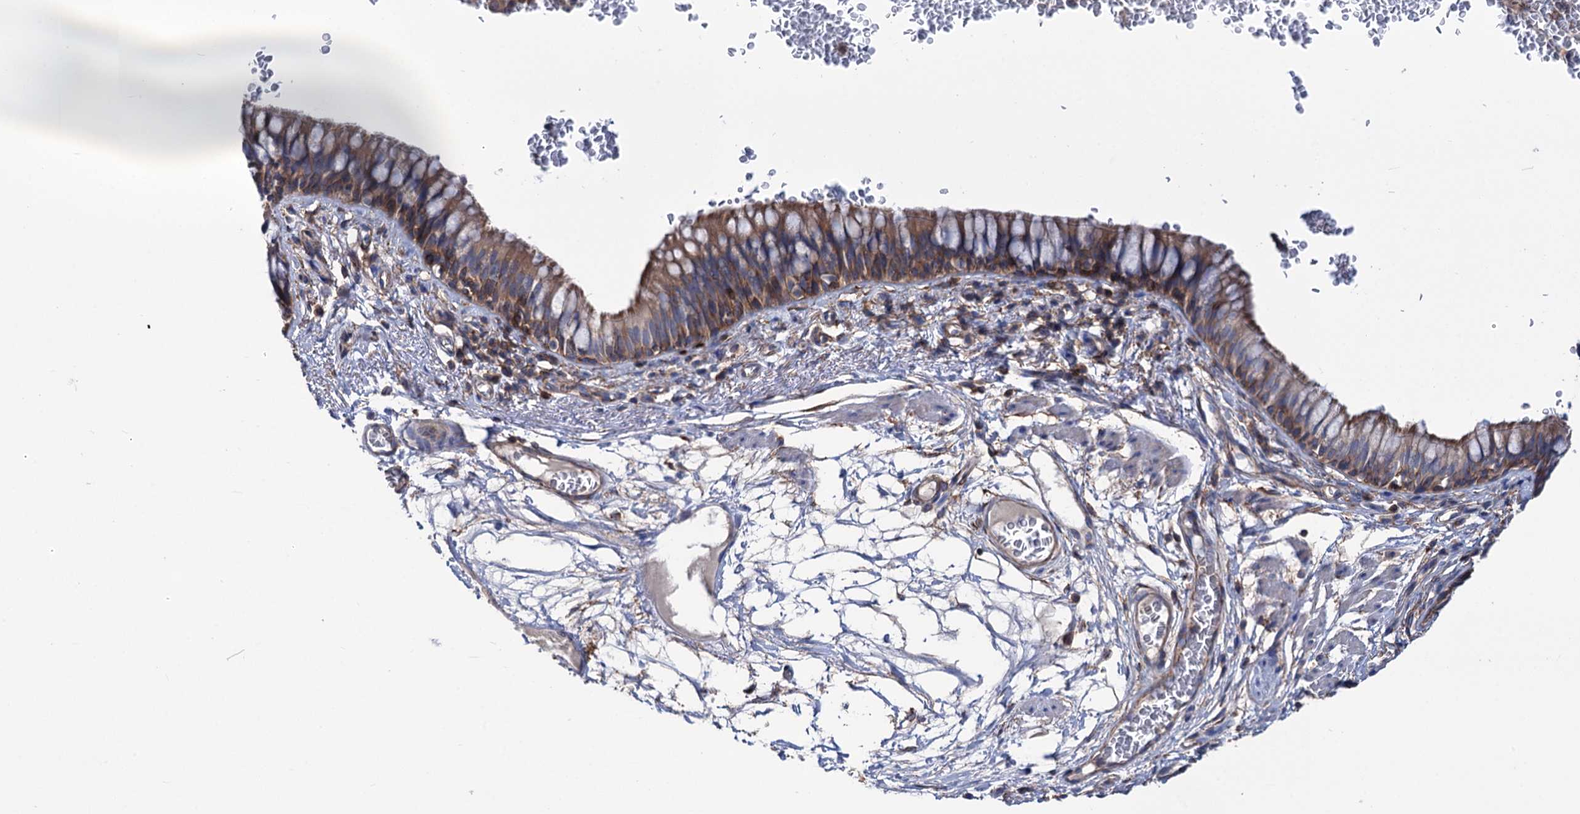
{"staining": {"intensity": "moderate", "quantity": "25%-75%", "location": "cytoplasmic/membranous"}, "tissue": "bronchus", "cell_type": "Respiratory epithelial cells", "image_type": "normal", "snomed": [{"axis": "morphology", "description": "Normal tissue, NOS"}, {"axis": "topography", "description": "Cartilage tissue"}, {"axis": "topography", "description": "Bronchus"}], "caption": "This image shows immunohistochemistry (IHC) staining of normal bronchus, with medium moderate cytoplasmic/membranous staining in approximately 25%-75% of respiratory epithelial cells.", "gene": "DEF6", "patient": {"sex": "female", "age": 36}}